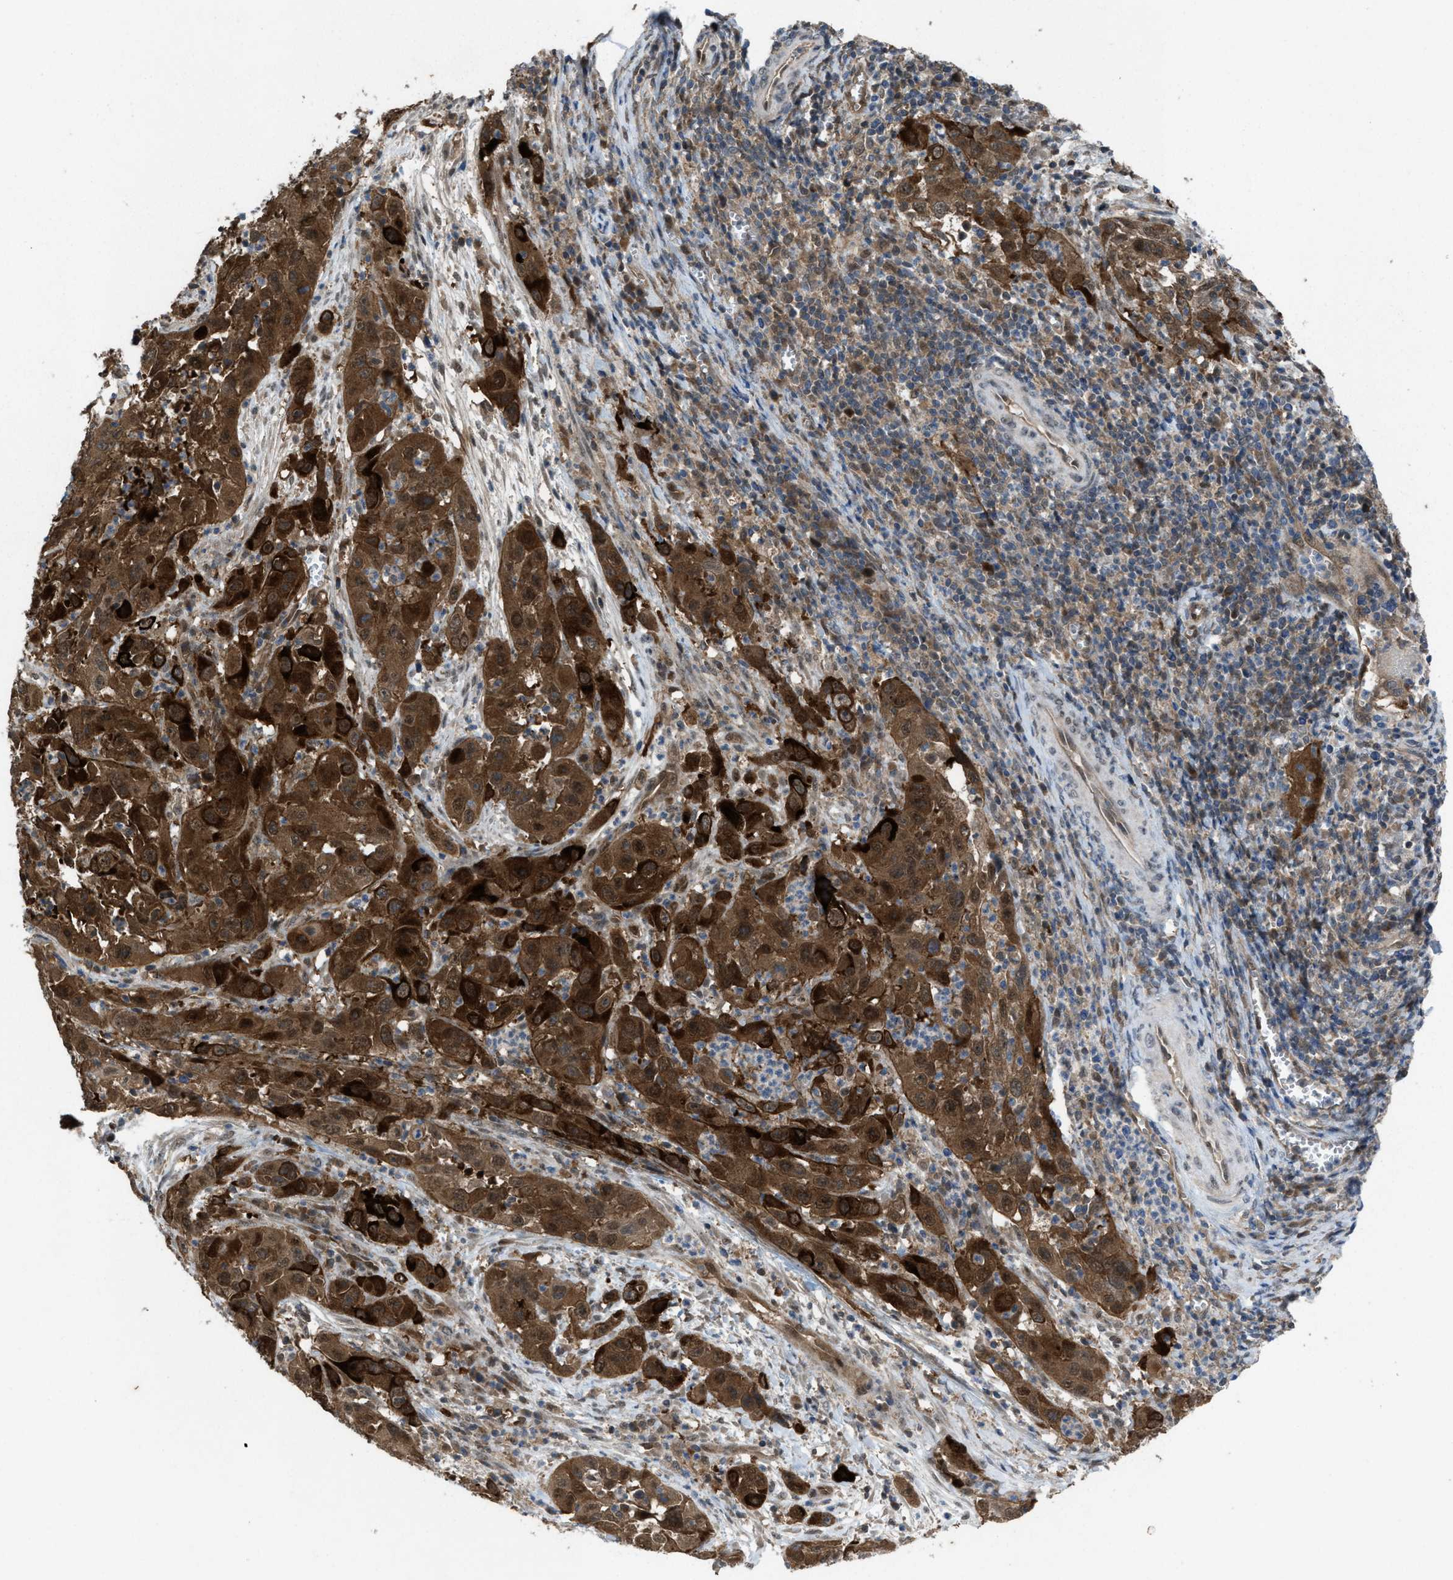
{"staining": {"intensity": "strong", "quantity": ">75%", "location": "cytoplasmic/membranous"}, "tissue": "cervical cancer", "cell_type": "Tumor cells", "image_type": "cancer", "snomed": [{"axis": "morphology", "description": "Squamous cell carcinoma, NOS"}, {"axis": "topography", "description": "Cervix"}], "caption": "IHC histopathology image of neoplastic tissue: human squamous cell carcinoma (cervical) stained using IHC reveals high levels of strong protein expression localized specifically in the cytoplasmic/membranous of tumor cells, appearing as a cytoplasmic/membranous brown color.", "gene": "PLAA", "patient": {"sex": "female", "age": 32}}